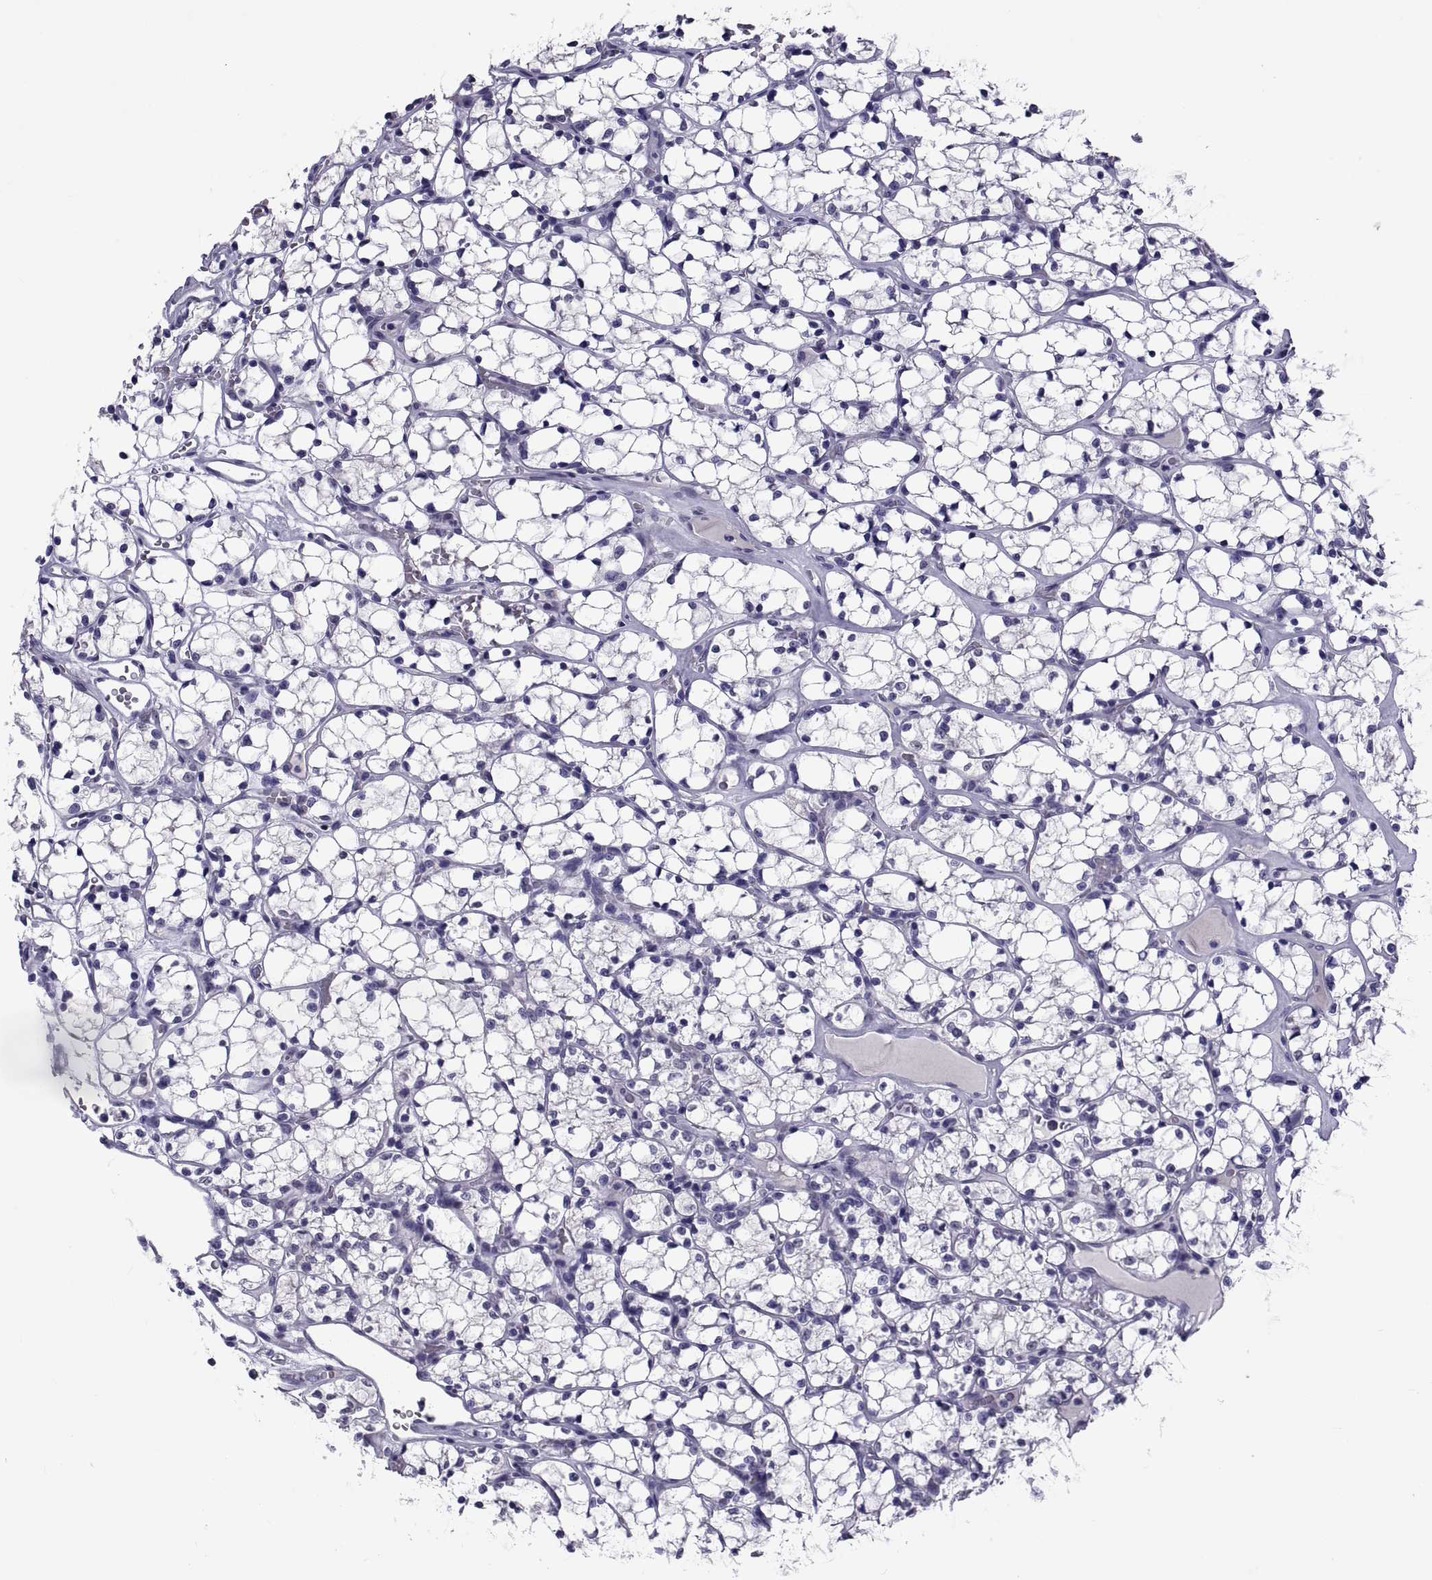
{"staining": {"intensity": "negative", "quantity": "none", "location": "none"}, "tissue": "renal cancer", "cell_type": "Tumor cells", "image_type": "cancer", "snomed": [{"axis": "morphology", "description": "Adenocarcinoma, NOS"}, {"axis": "topography", "description": "Kidney"}], "caption": "There is no significant staining in tumor cells of adenocarcinoma (renal).", "gene": "TGFBR3L", "patient": {"sex": "female", "age": 69}}